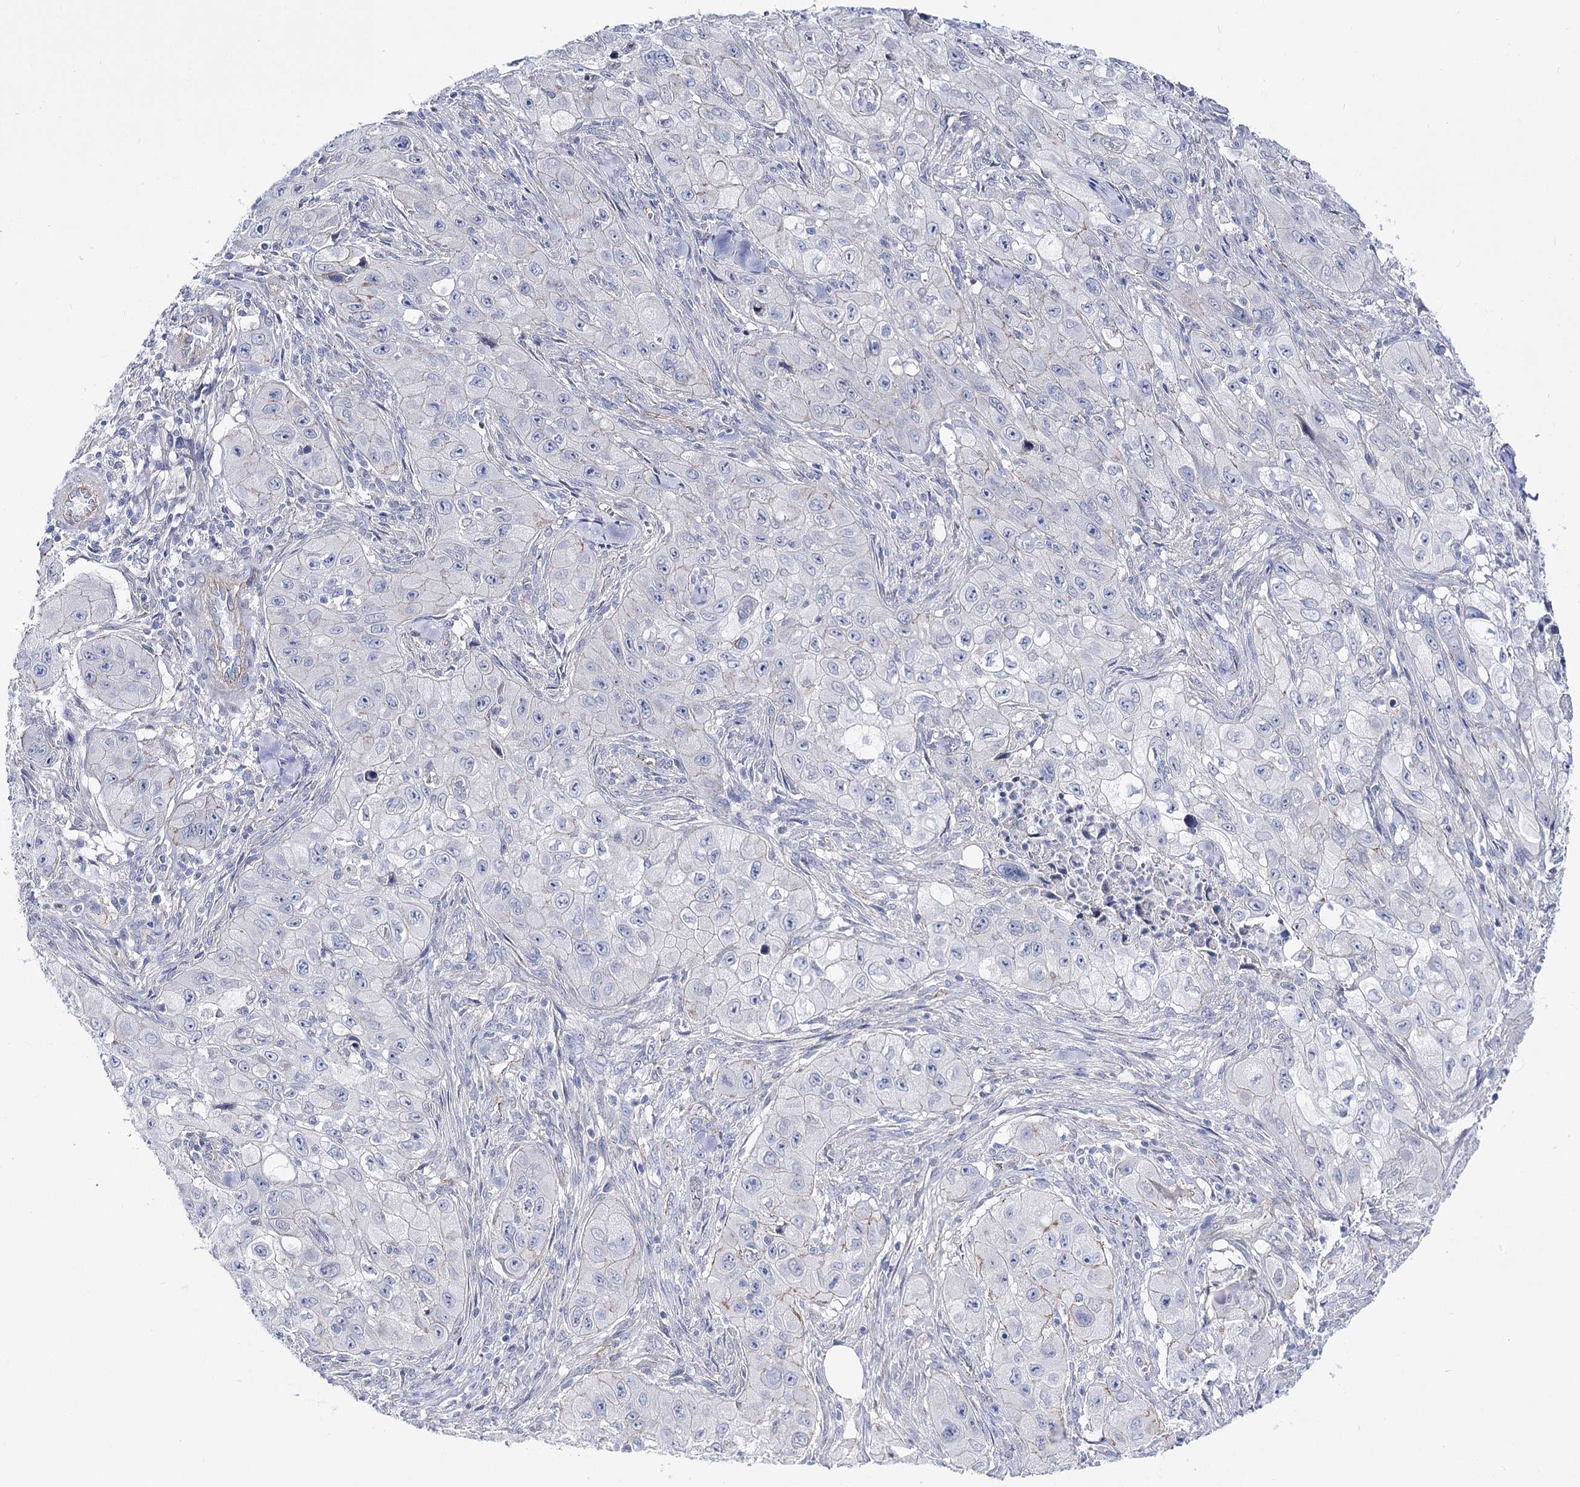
{"staining": {"intensity": "negative", "quantity": "none", "location": "none"}, "tissue": "skin cancer", "cell_type": "Tumor cells", "image_type": "cancer", "snomed": [{"axis": "morphology", "description": "Squamous cell carcinoma, NOS"}, {"axis": "topography", "description": "Skin"}, {"axis": "topography", "description": "Subcutis"}], "caption": "This histopathology image is of skin cancer stained with IHC to label a protein in brown with the nuclei are counter-stained blue. There is no staining in tumor cells.", "gene": "NRAP", "patient": {"sex": "male", "age": 73}}